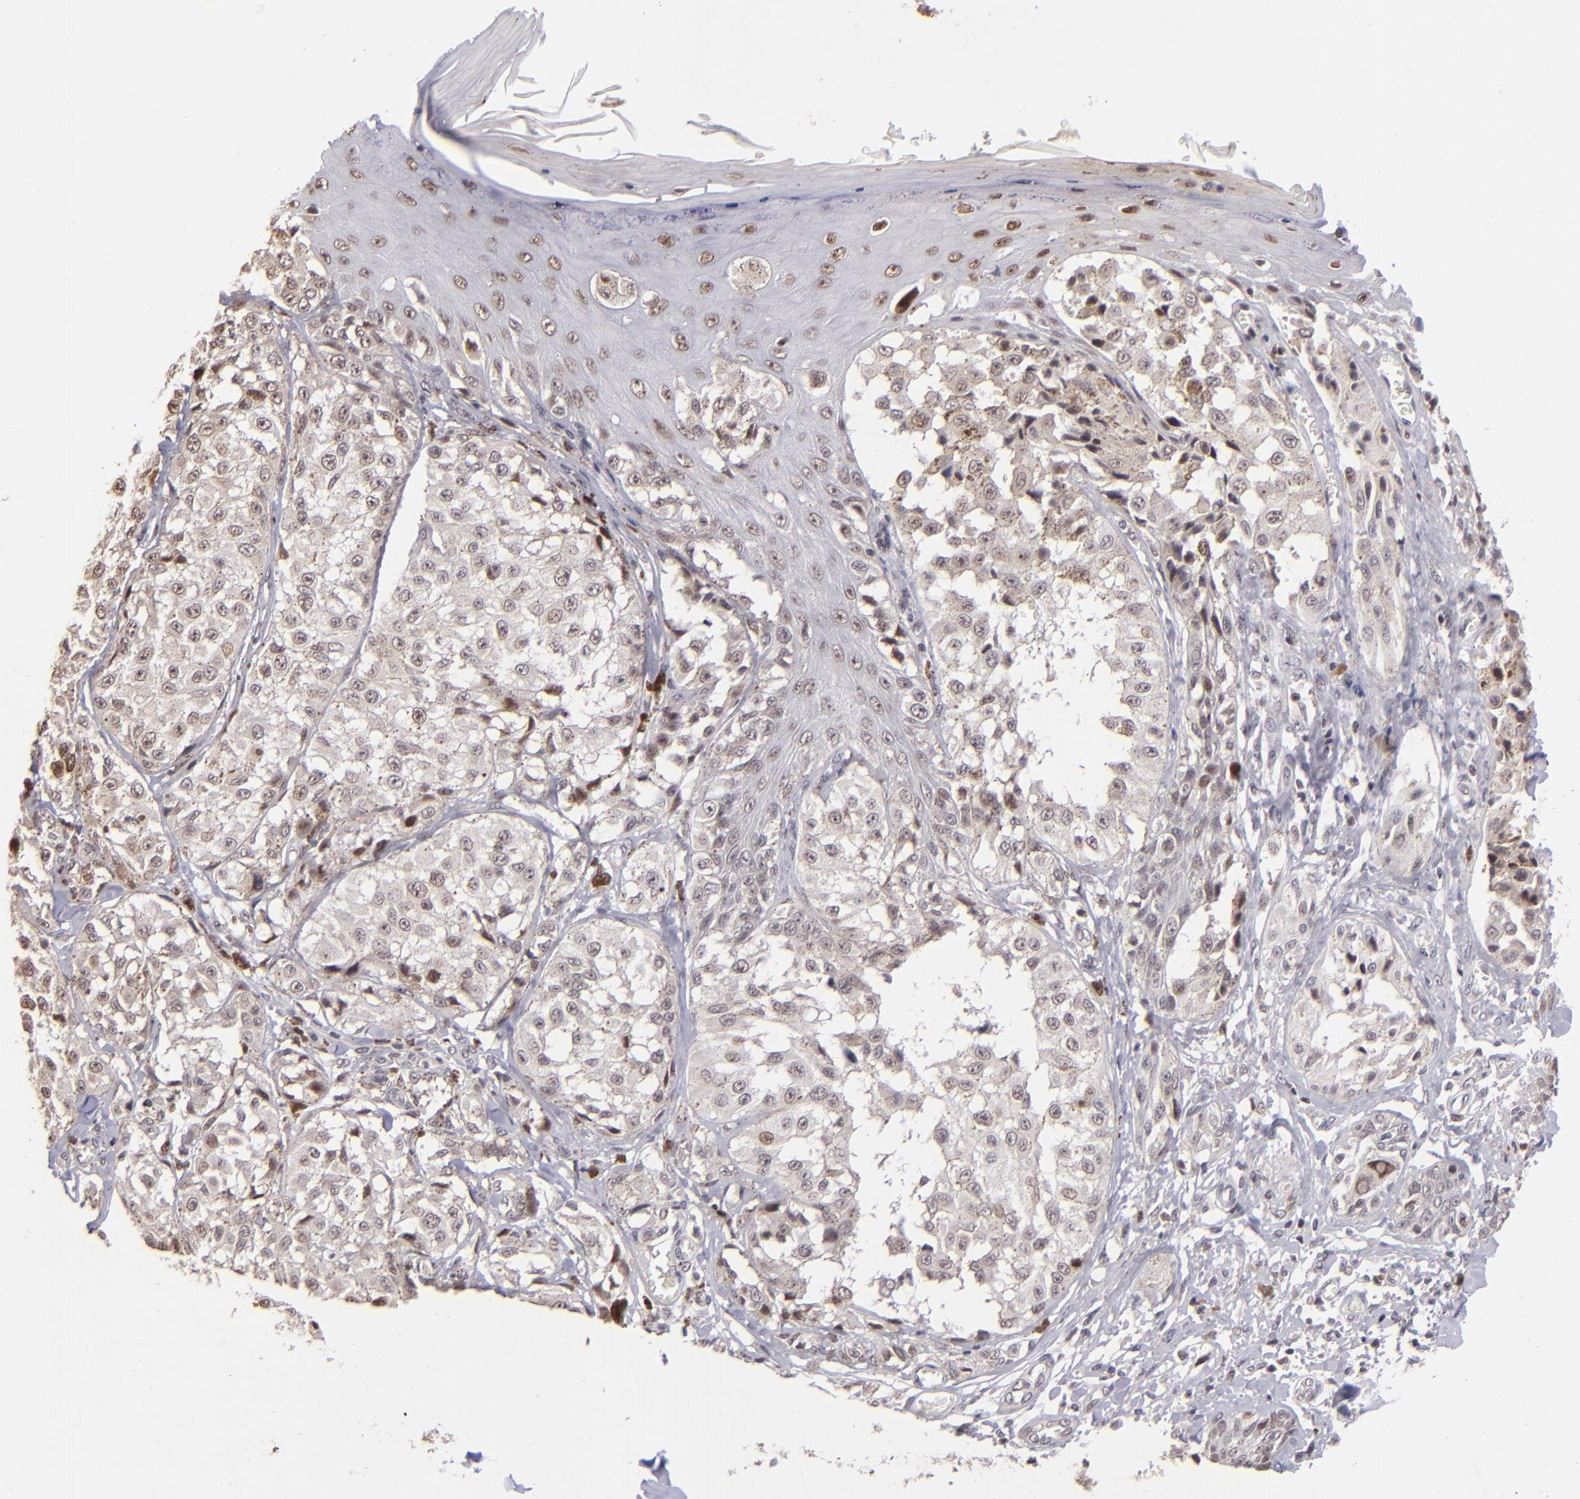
{"staining": {"intensity": "weak", "quantity": "<25%", "location": "nuclear"}, "tissue": "melanoma", "cell_type": "Tumor cells", "image_type": "cancer", "snomed": [{"axis": "morphology", "description": "Malignant melanoma, NOS"}, {"axis": "topography", "description": "Skin"}], "caption": "Tumor cells show no significant positivity in malignant melanoma.", "gene": "RARB", "patient": {"sex": "female", "age": 82}}